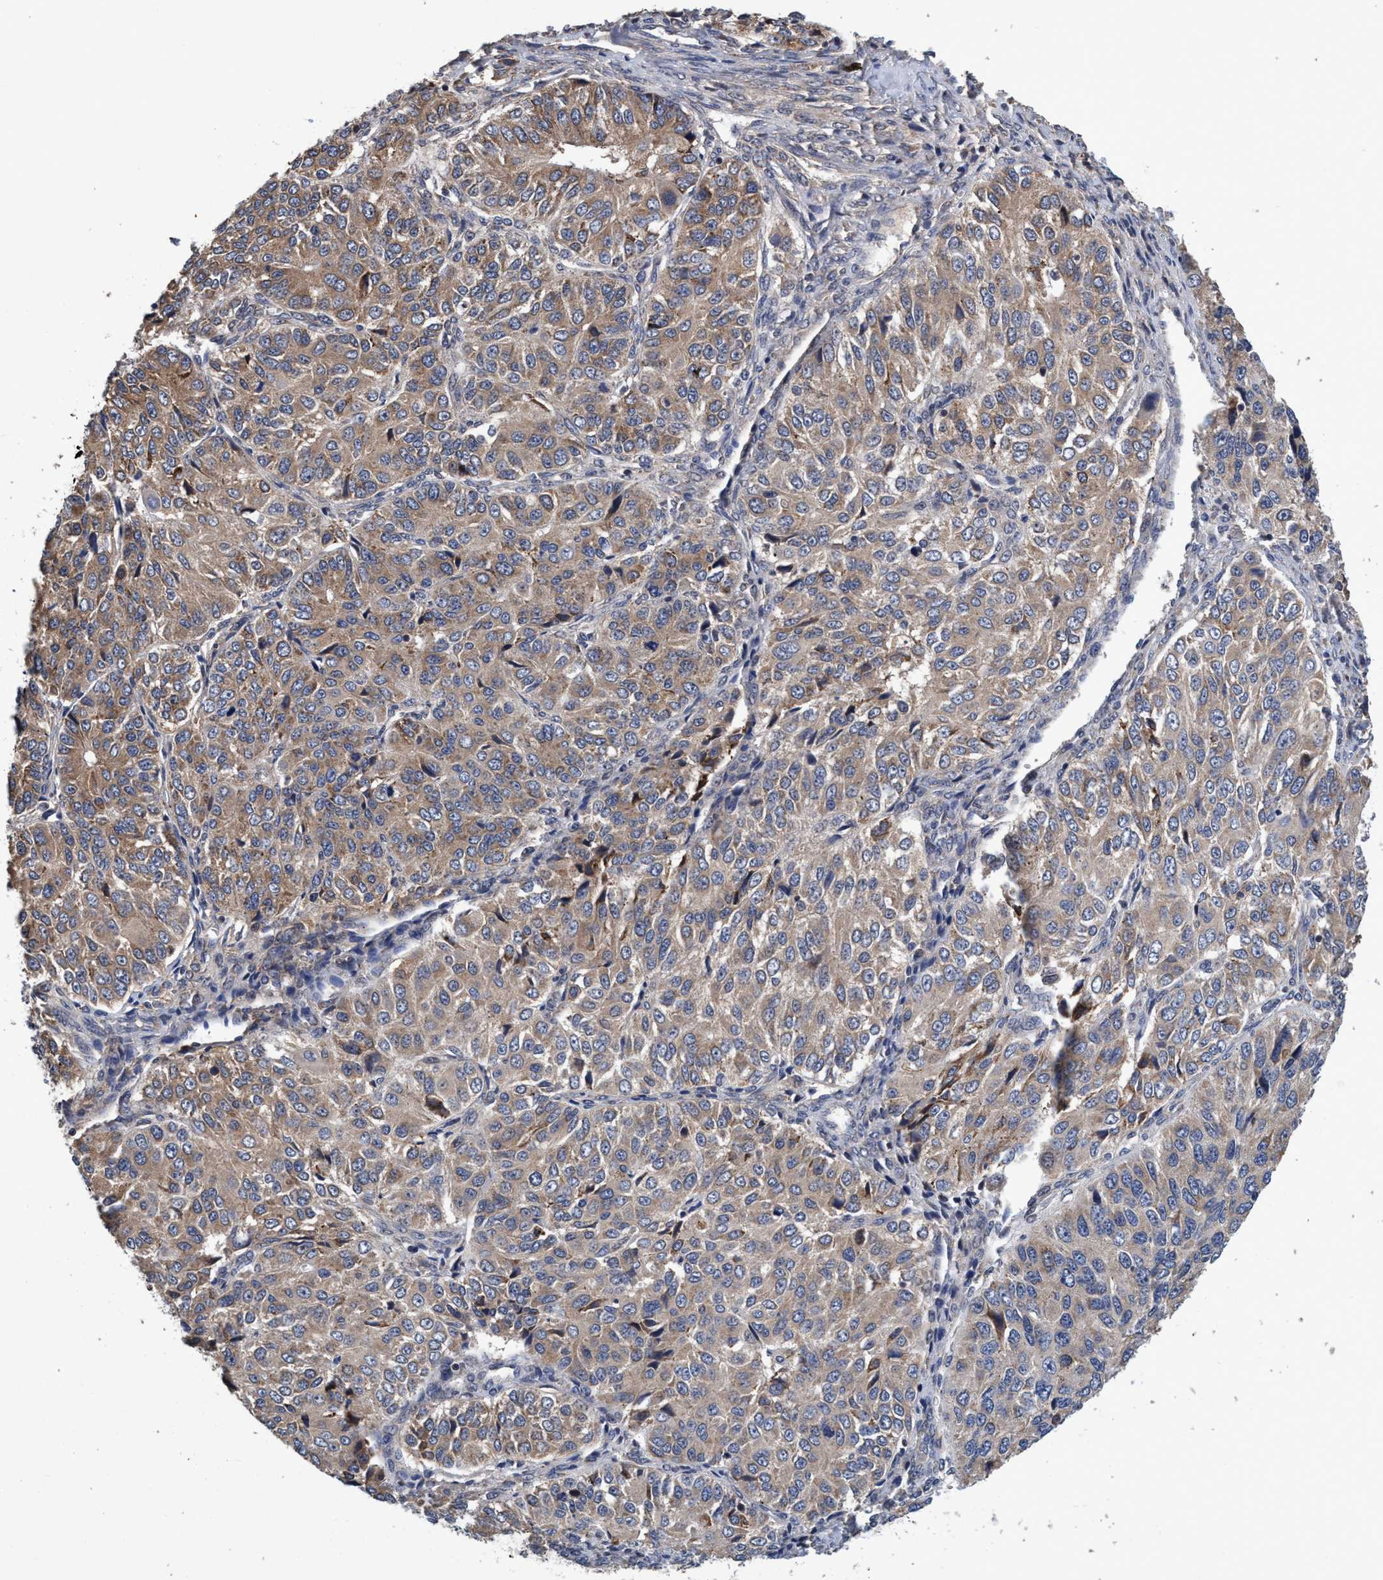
{"staining": {"intensity": "weak", "quantity": ">75%", "location": "cytoplasmic/membranous"}, "tissue": "ovarian cancer", "cell_type": "Tumor cells", "image_type": "cancer", "snomed": [{"axis": "morphology", "description": "Carcinoma, endometroid"}, {"axis": "topography", "description": "Ovary"}], "caption": "IHC image of neoplastic tissue: ovarian cancer (endometroid carcinoma) stained using immunohistochemistry (IHC) demonstrates low levels of weak protein expression localized specifically in the cytoplasmic/membranous of tumor cells, appearing as a cytoplasmic/membranous brown color.", "gene": "CALCOCO2", "patient": {"sex": "female", "age": 51}}